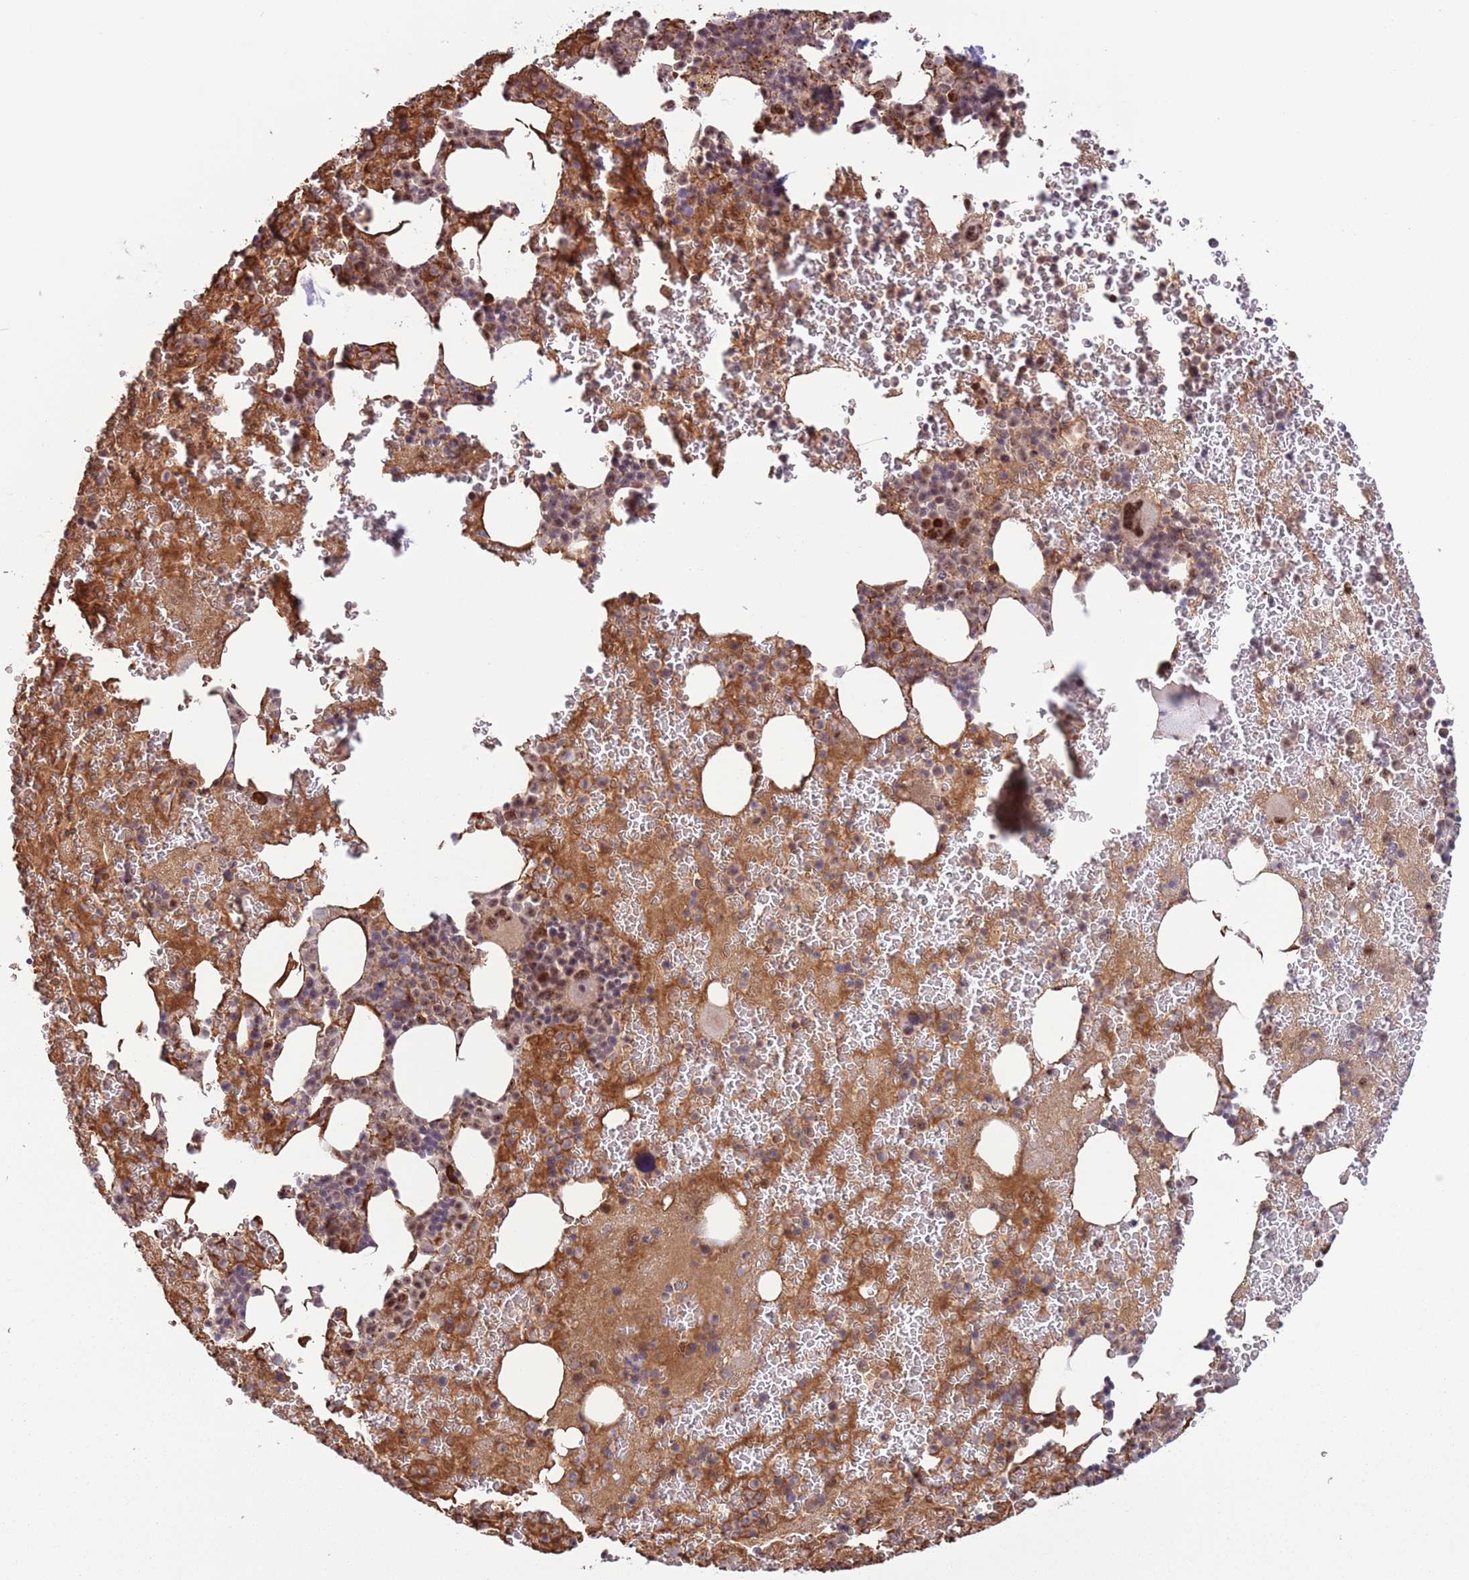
{"staining": {"intensity": "moderate", "quantity": "25%-75%", "location": "cytoplasmic/membranous,nuclear"}, "tissue": "bone marrow", "cell_type": "Hematopoietic cells", "image_type": "normal", "snomed": [{"axis": "morphology", "description": "Normal tissue, NOS"}, {"axis": "topography", "description": "Bone marrow"}], "caption": "A medium amount of moderate cytoplasmic/membranous,nuclear staining is appreciated in approximately 25%-75% of hematopoietic cells in normal bone marrow. (Stains: DAB in brown, nuclei in blue, Microscopy: brightfield microscopy at high magnification).", "gene": "SIPA1L3", "patient": {"sex": "male", "age": 26}}